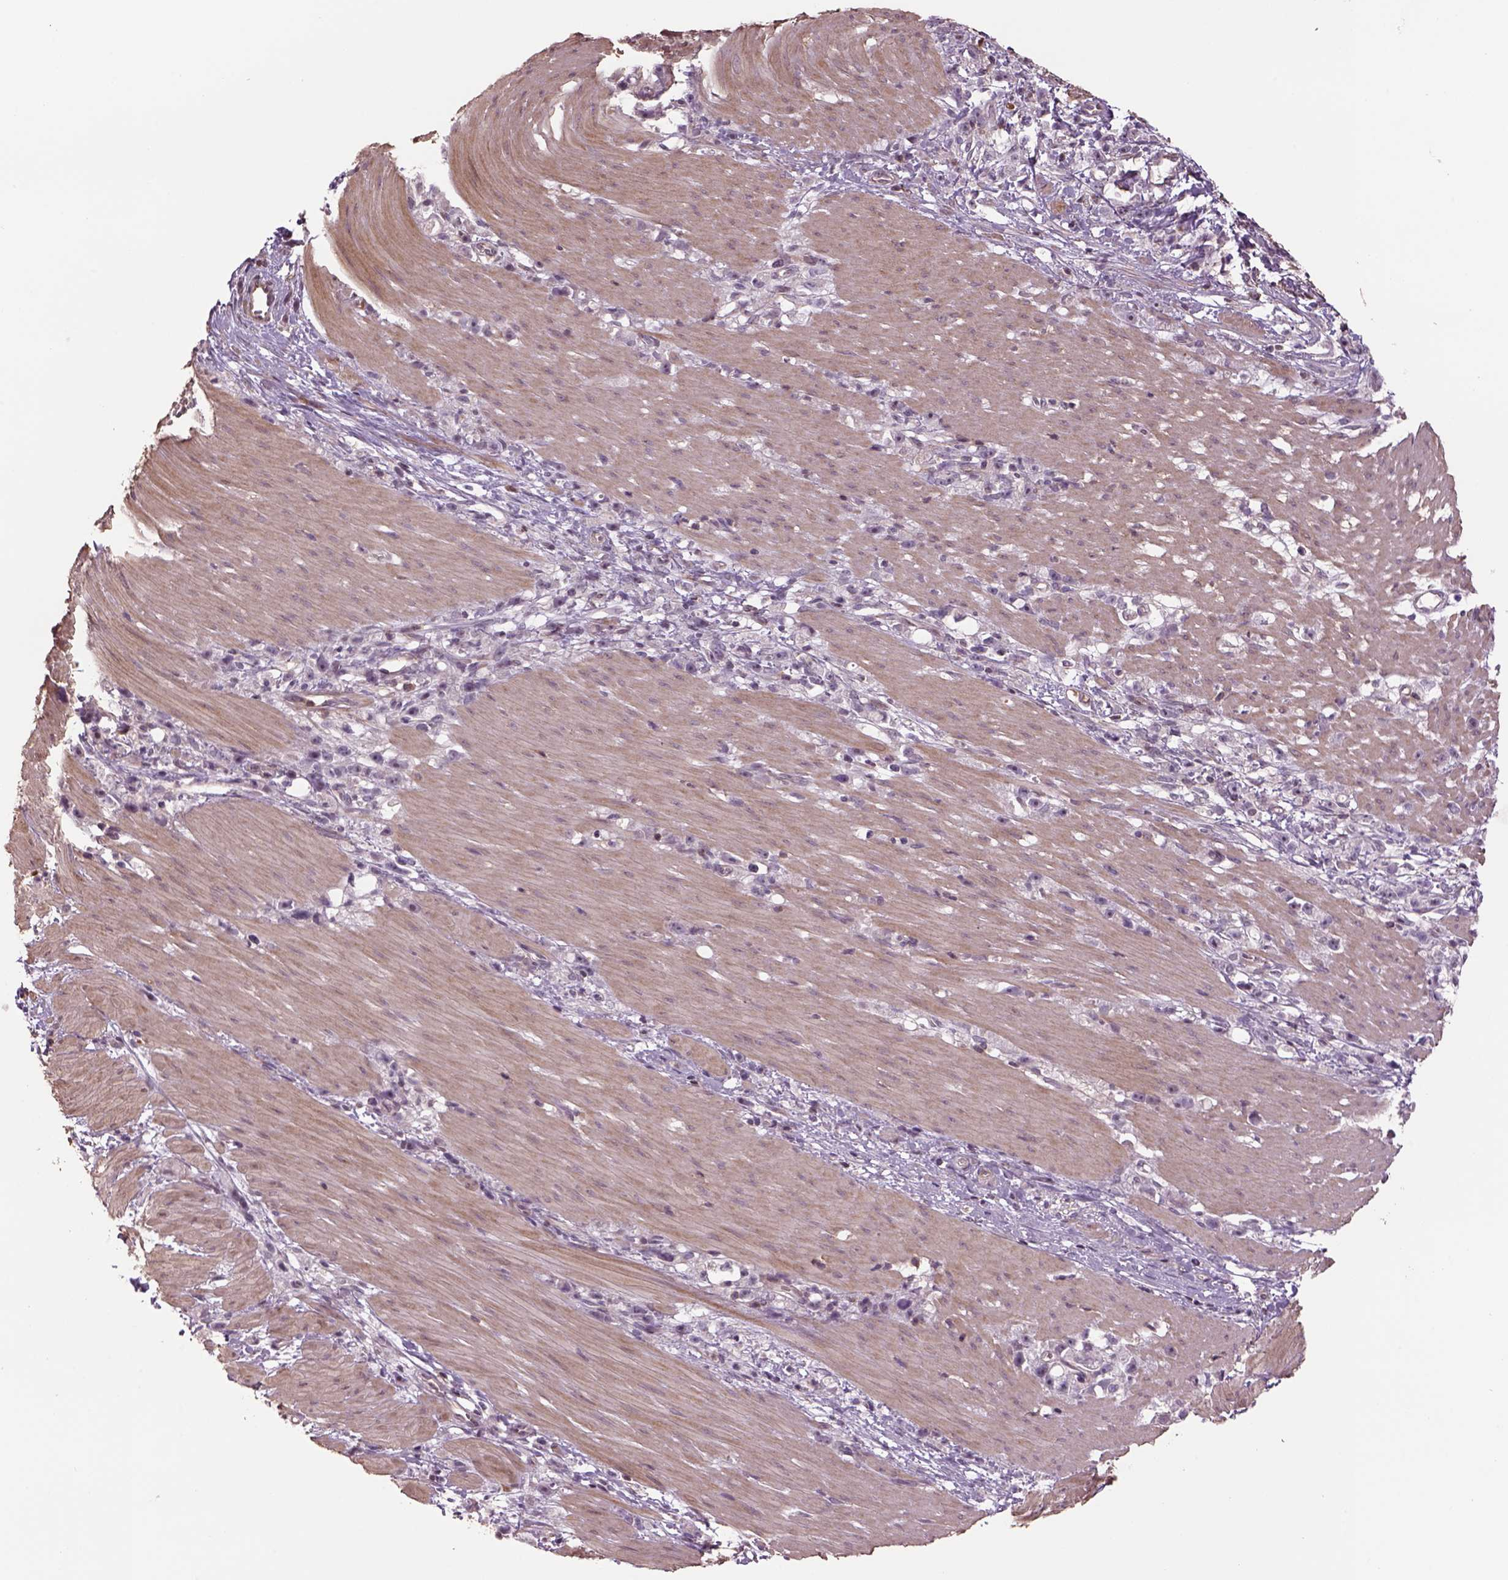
{"staining": {"intensity": "negative", "quantity": "none", "location": "none"}, "tissue": "stomach cancer", "cell_type": "Tumor cells", "image_type": "cancer", "snomed": [{"axis": "morphology", "description": "Adenocarcinoma, NOS"}, {"axis": "topography", "description": "Stomach"}], "caption": "An image of stomach adenocarcinoma stained for a protein shows no brown staining in tumor cells.", "gene": "LIN7A", "patient": {"sex": "female", "age": 59}}